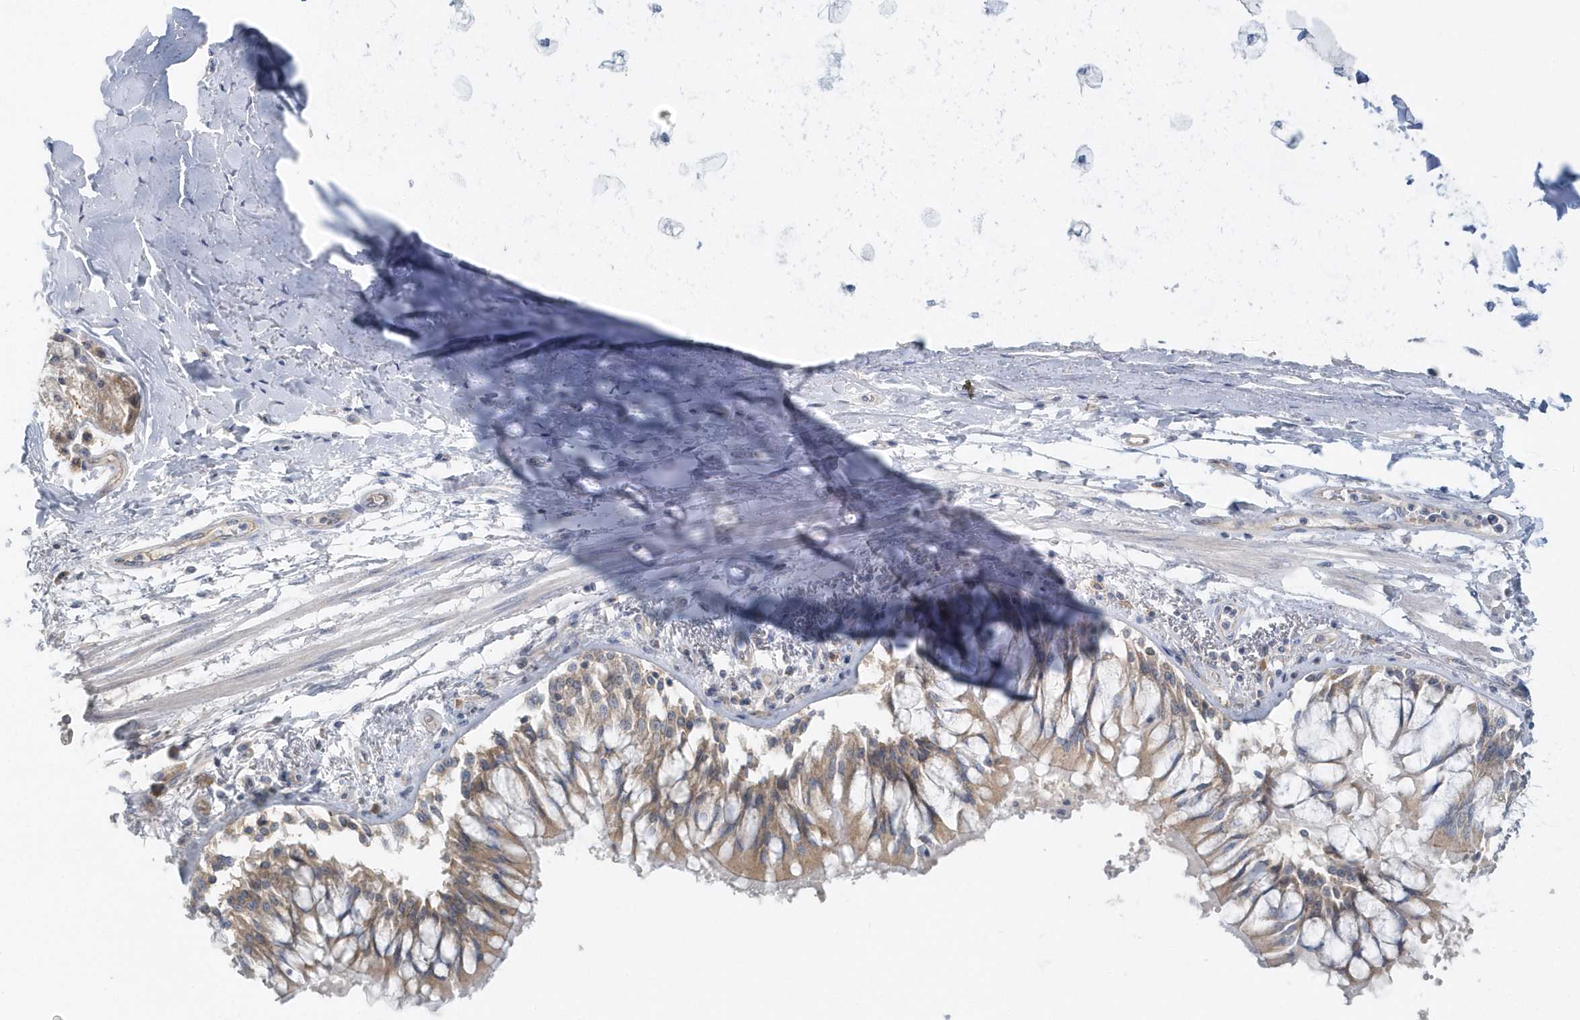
{"staining": {"intensity": "negative", "quantity": "none", "location": "none"}, "tissue": "adipose tissue", "cell_type": "Adipocytes", "image_type": "normal", "snomed": [{"axis": "morphology", "description": "Normal tissue, NOS"}, {"axis": "topography", "description": "Cartilage tissue"}, {"axis": "topography", "description": "Bronchus"}, {"axis": "topography", "description": "Lung"}, {"axis": "topography", "description": "Peripheral nerve tissue"}], "caption": "Micrograph shows no protein staining in adipocytes of normal adipose tissue. (IHC, brightfield microscopy, high magnification).", "gene": "EIF3C", "patient": {"sex": "female", "age": 49}}